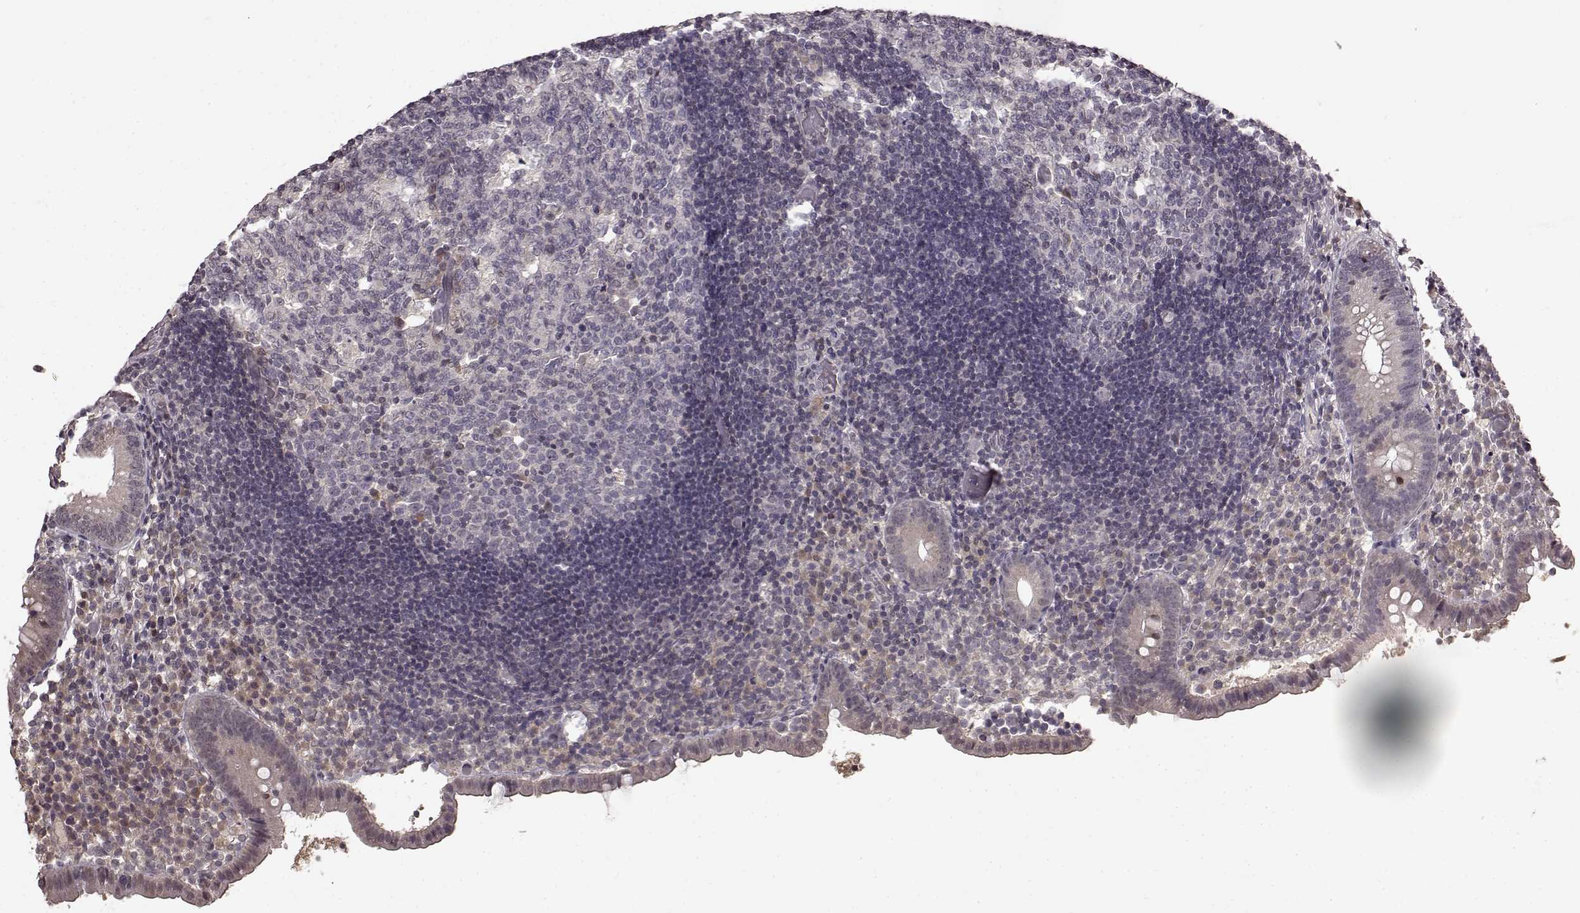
{"staining": {"intensity": "negative", "quantity": "none", "location": "none"}, "tissue": "appendix", "cell_type": "Glandular cells", "image_type": "normal", "snomed": [{"axis": "morphology", "description": "Normal tissue, NOS"}, {"axis": "topography", "description": "Appendix"}], "caption": "This is an IHC histopathology image of normal human appendix. There is no expression in glandular cells.", "gene": "NTRK2", "patient": {"sex": "female", "age": 32}}